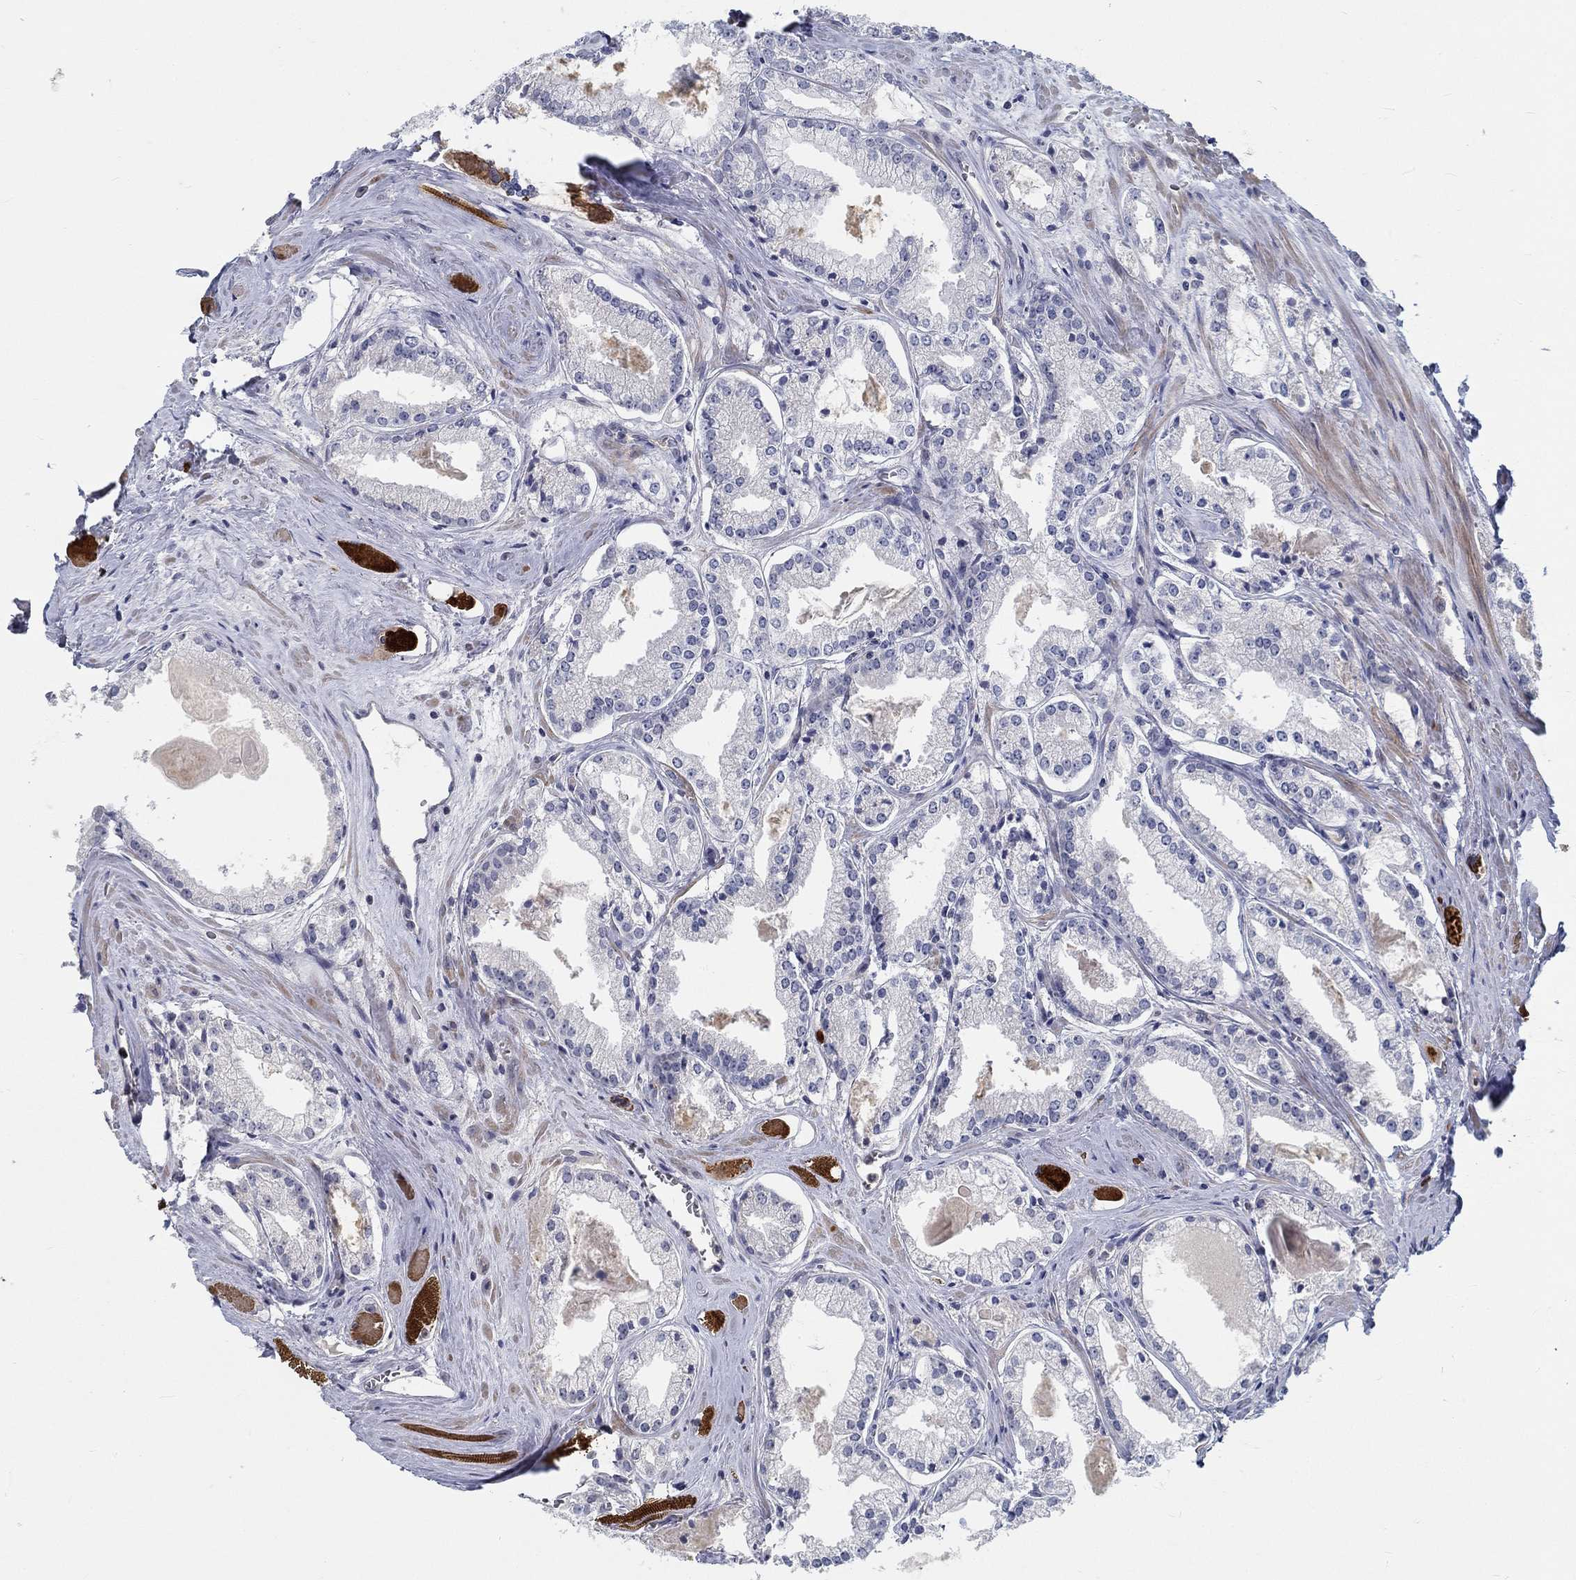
{"staining": {"intensity": "negative", "quantity": "none", "location": "none"}, "tissue": "prostate cancer", "cell_type": "Tumor cells", "image_type": "cancer", "snomed": [{"axis": "morphology", "description": "Adenocarcinoma, NOS"}, {"axis": "topography", "description": "Prostate"}], "caption": "A high-resolution micrograph shows IHC staining of prostate cancer (adenocarcinoma), which reveals no significant positivity in tumor cells. (DAB immunohistochemistry with hematoxylin counter stain).", "gene": "MYBPC1", "patient": {"sex": "male", "age": 72}}